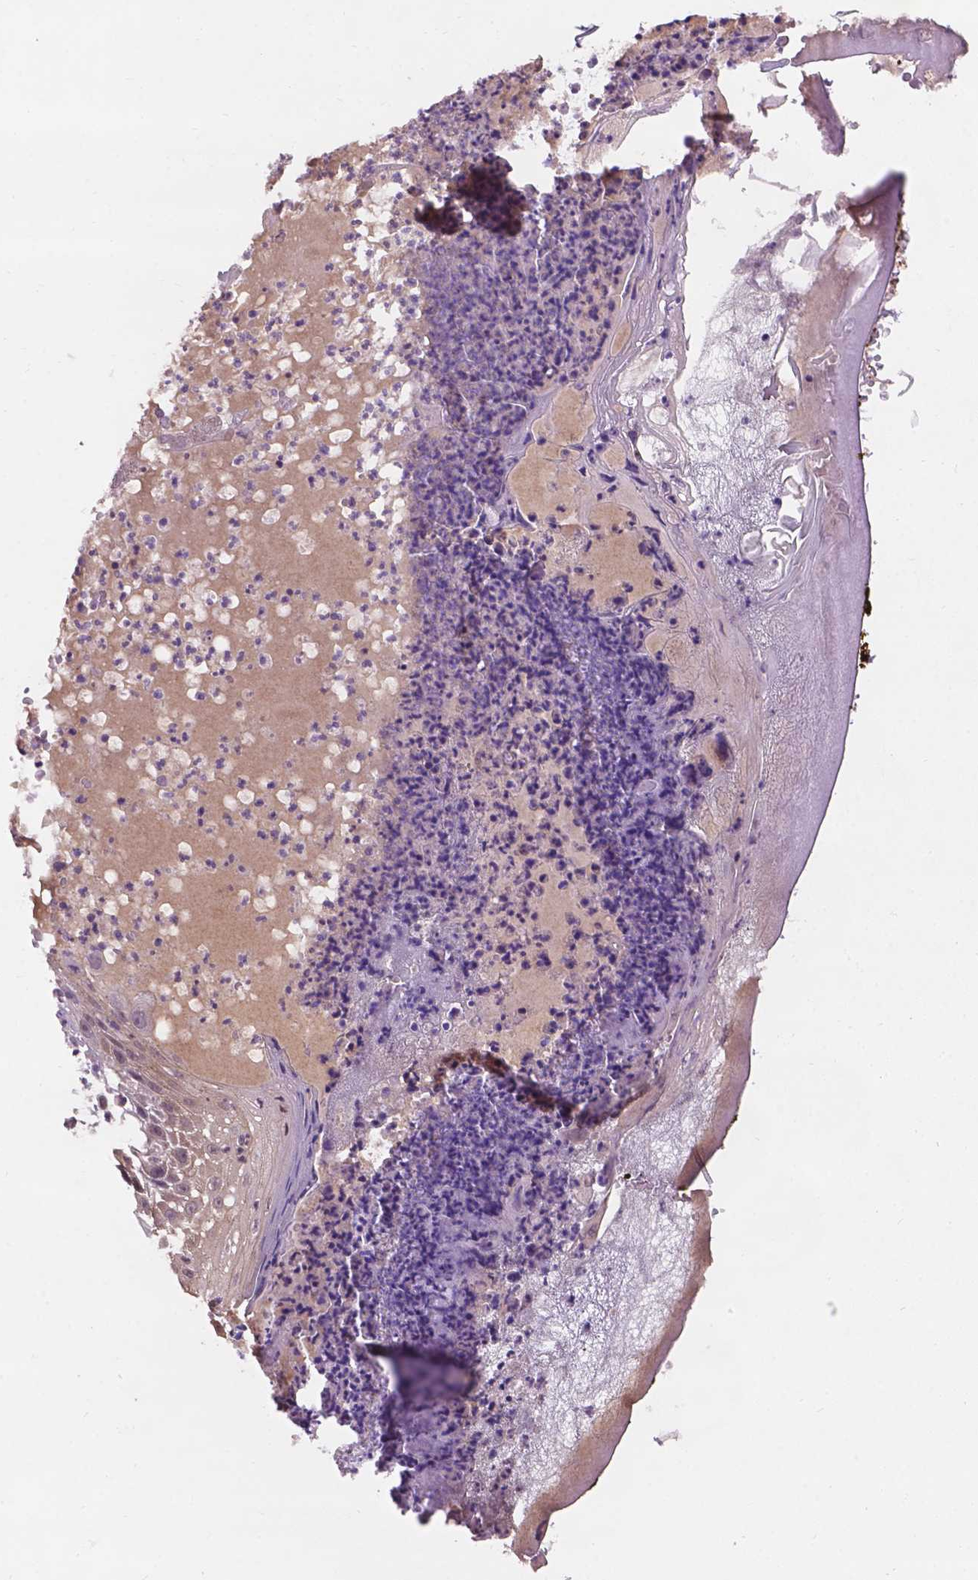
{"staining": {"intensity": "negative", "quantity": "none", "location": "none"}, "tissue": "skin", "cell_type": "Fibroblasts", "image_type": "normal", "snomed": [{"axis": "morphology", "description": "Normal tissue, NOS"}, {"axis": "topography", "description": "Skin"}, {"axis": "topography", "description": "Peripheral nerve tissue"}], "caption": "A photomicrograph of skin stained for a protein demonstrates no brown staining in fibroblasts.", "gene": "GXYLT2", "patient": {"sex": "male", "age": 24}}